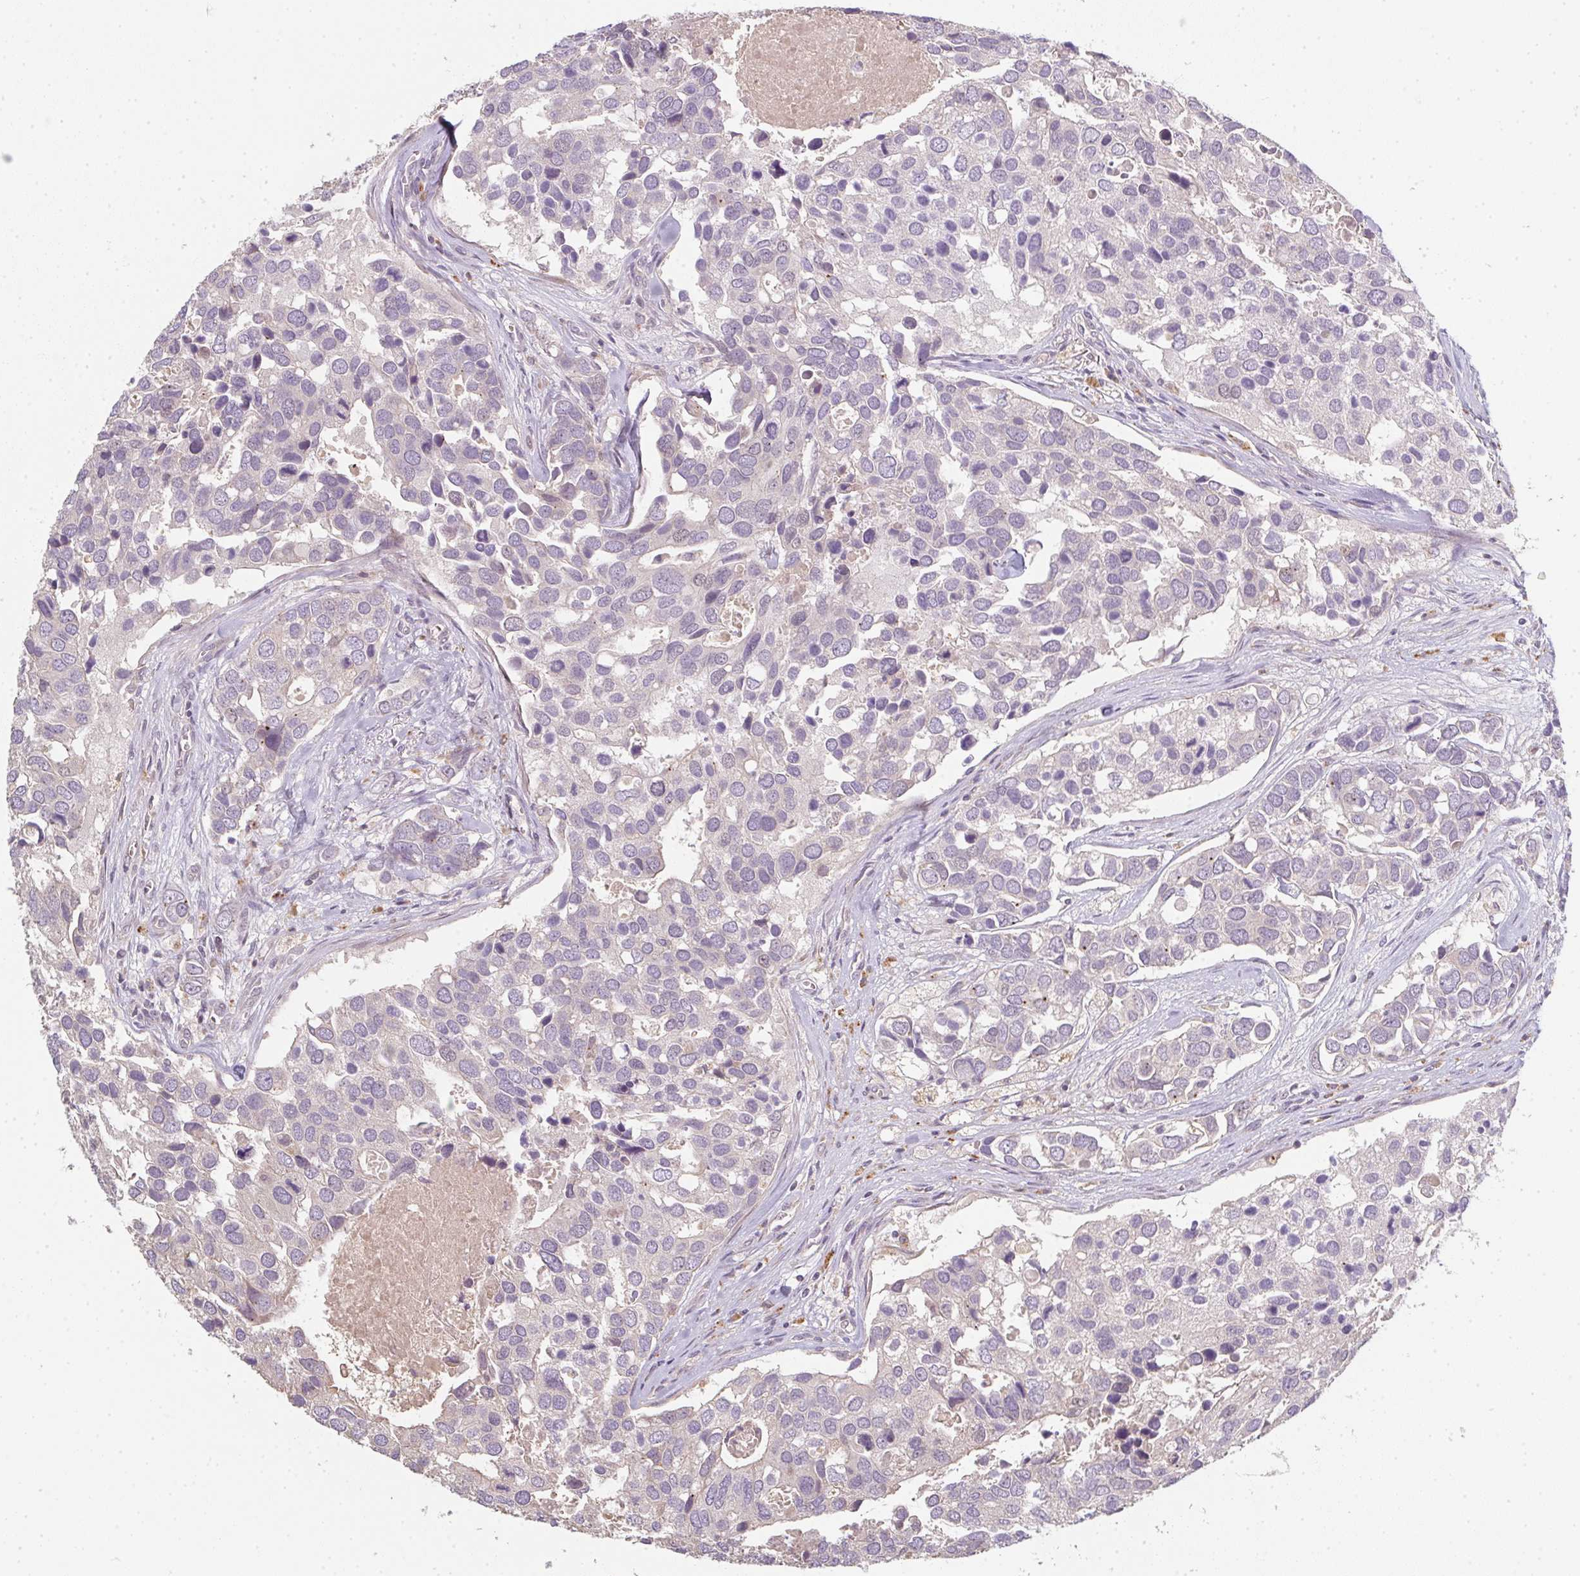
{"staining": {"intensity": "negative", "quantity": "none", "location": "none"}, "tissue": "breast cancer", "cell_type": "Tumor cells", "image_type": "cancer", "snomed": [{"axis": "morphology", "description": "Duct carcinoma"}, {"axis": "topography", "description": "Breast"}], "caption": "Immunohistochemistry (IHC) of breast intraductal carcinoma reveals no positivity in tumor cells.", "gene": "TMEM237", "patient": {"sex": "female", "age": 83}}